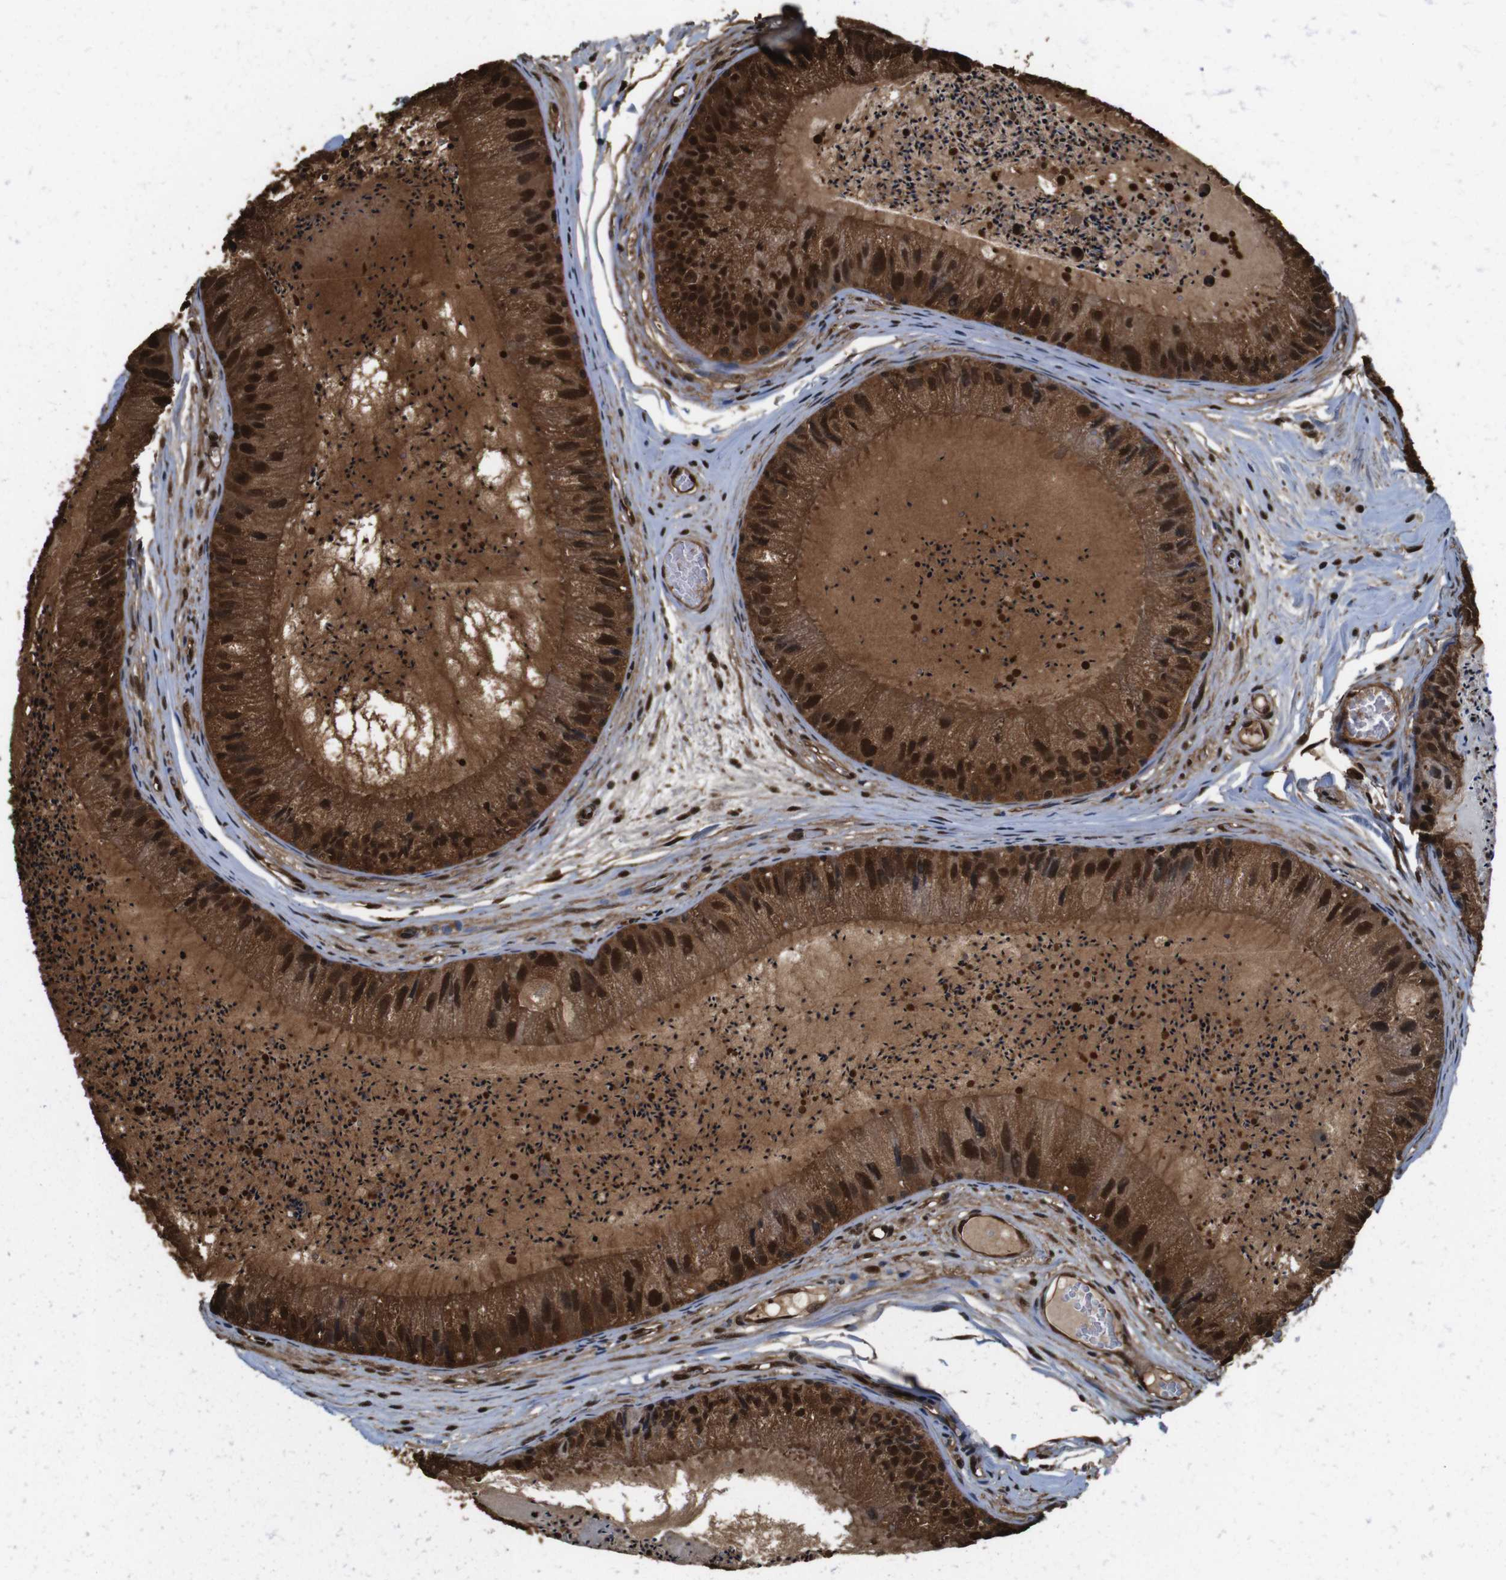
{"staining": {"intensity": "strong", "quantity": ">75%", "location": "cytoplasmic/membranous,nuclear"}, "tissue": "epididymis", "cell_type": "Glandular cells", "image_type": "normal", "snomed": [{"axis": "morphology", "description": "Normal tissue, NOS"}, {"axis": "topography", "description": "Epididymis"}], "caption": "Immunohistochemical staining of unremarkable epididymis reveals strong cytoplasmic/membranous,nuclear protein staining in approximately >75% of glandular cells.", "gene": "VCP", "patient": {"sex": "male", "age": 31}}